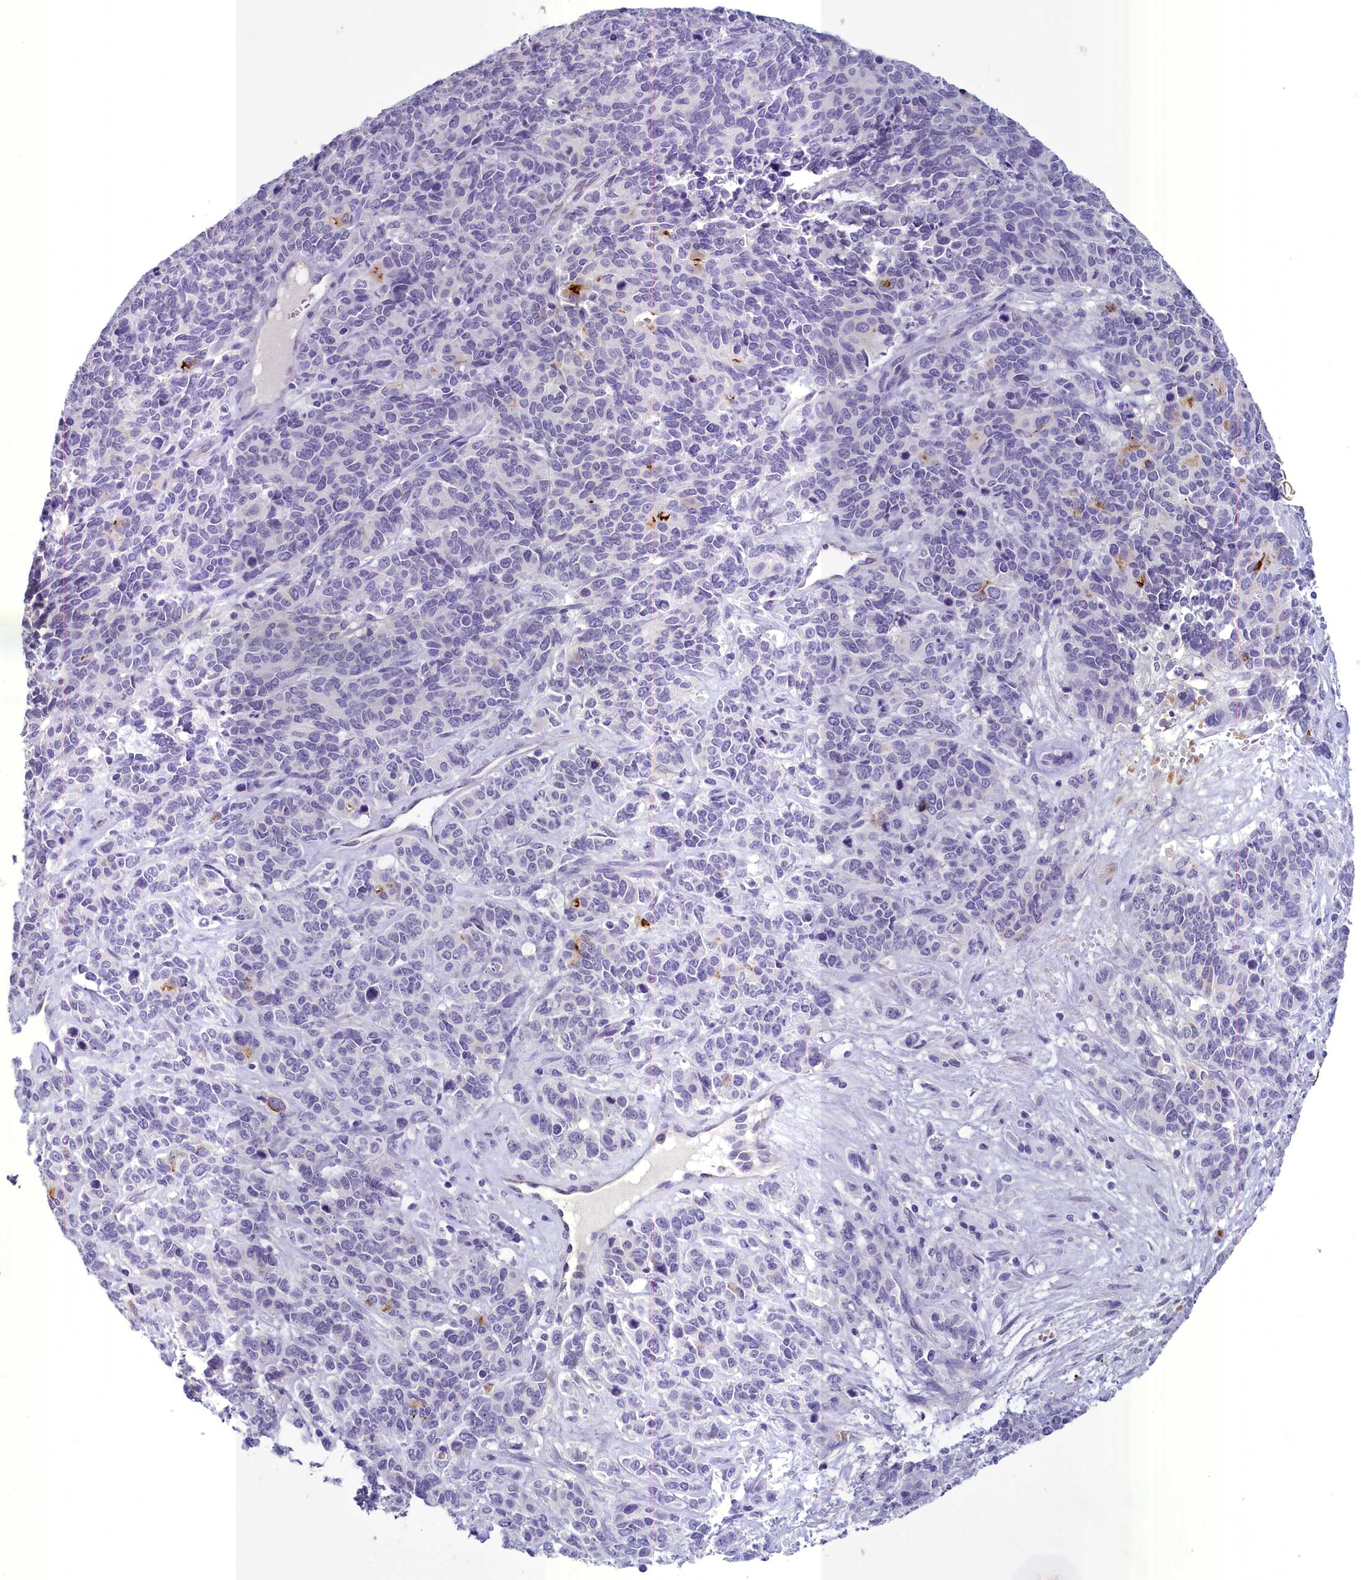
{"staining": {"intensity": "negative", "quantity": "none", "location": "none"}, "tissue": "cervical cancer", "cell_type": "Tumor cells", "image_type": "cancer", "snomed": [{"axis": "morphology", "description": "Squamous cell carcinoma, NOS"}, {"axis": "topography", "description": "Cervix"}], "caption": "IHC of human cervical squamous cell carcinoma reveals no expression in tumor cells. (Stains: DAB (3,3'-diaminobenzidine) IHC with hematoxylin counter stain, Microscopy: brightfield microscopy at high magnification).", "gene": "INSC", "patient": {"sex": "female", "age": 60}}